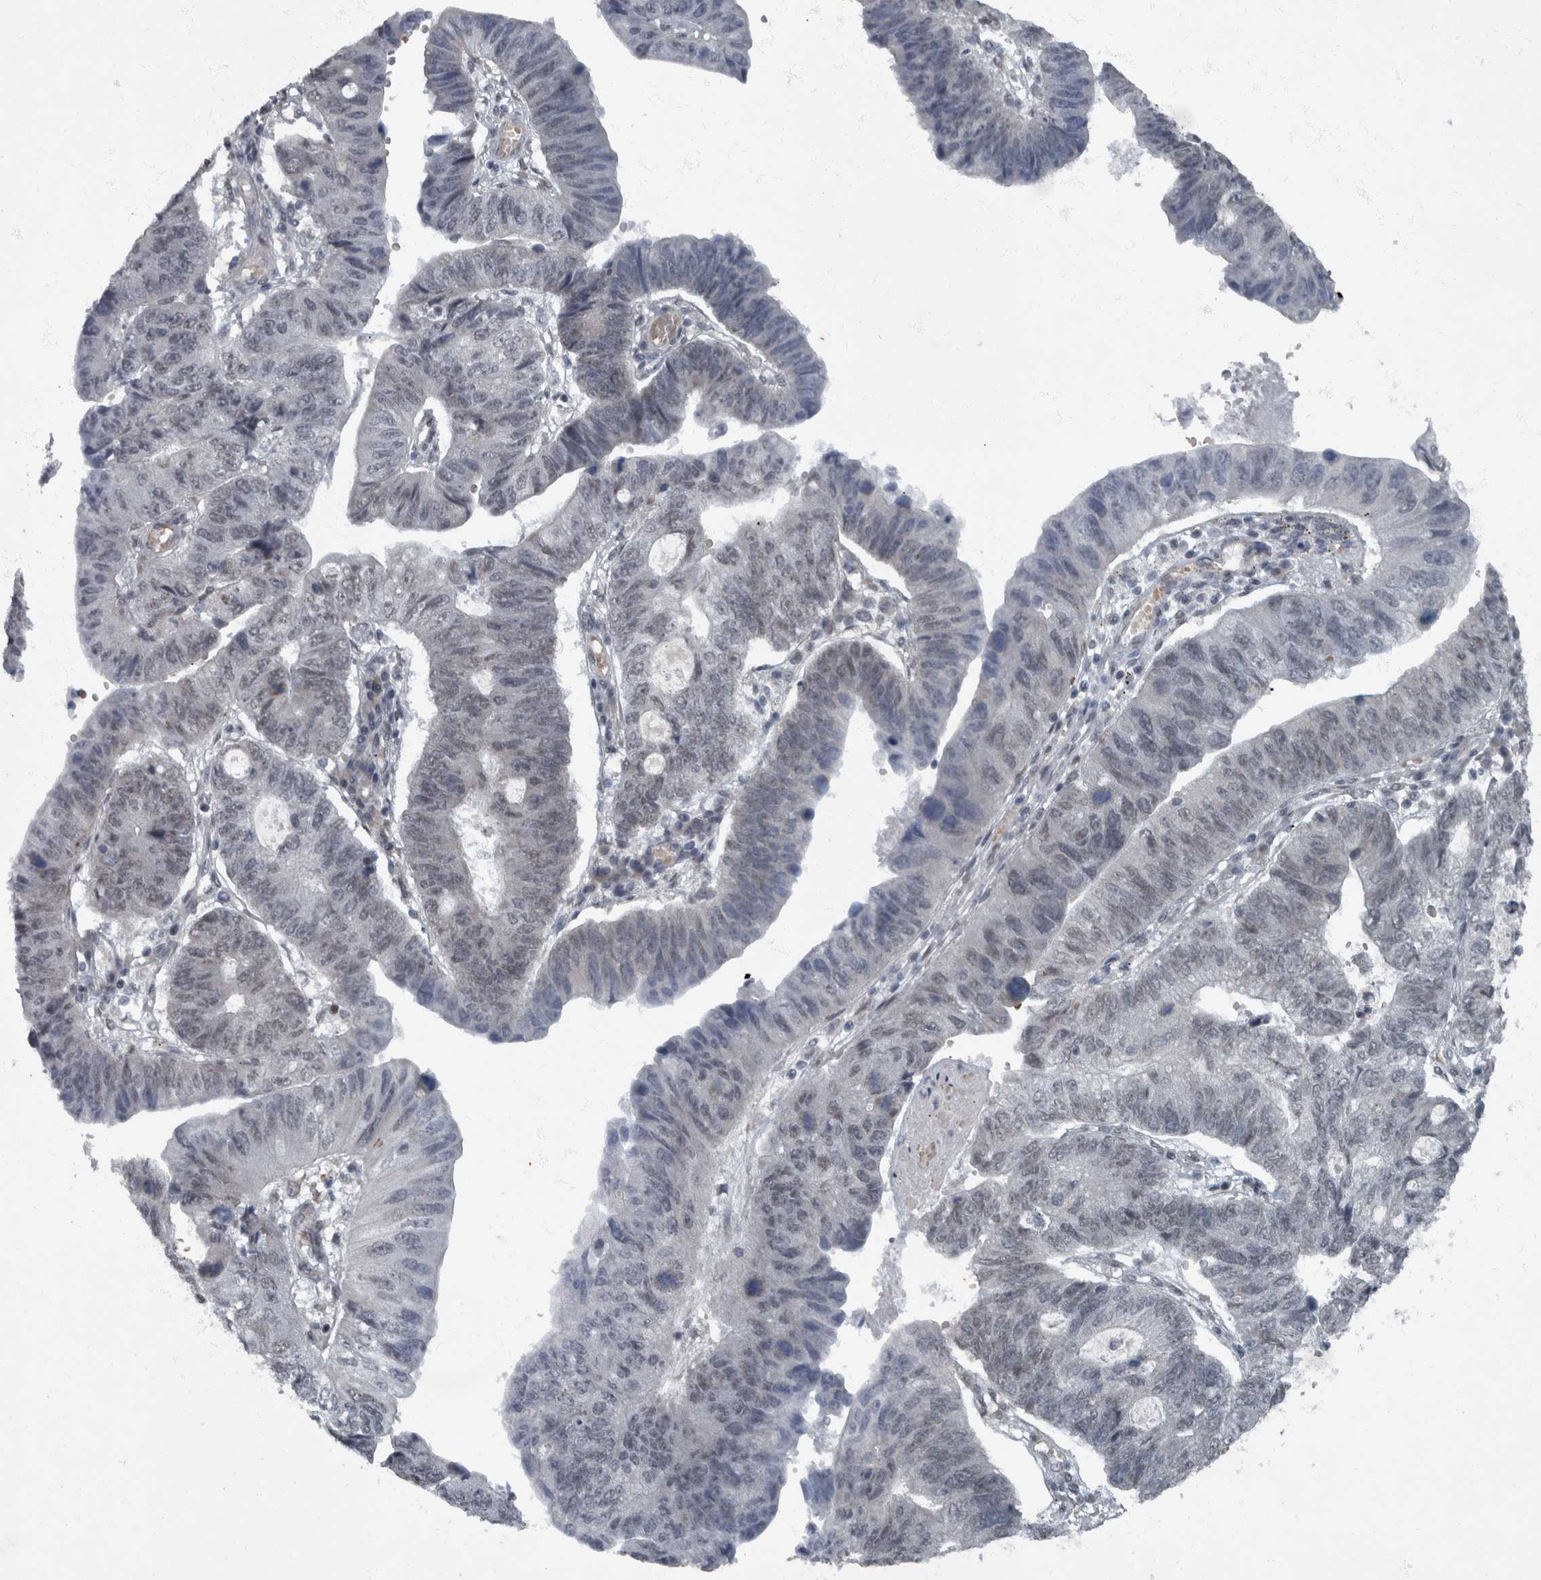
{"staining": {"intensity": "weak", "quantity": "<25%", "location": "nuclear"}, "tissue": "stomach cancer", "cell_type": "Tumor cells", "image_type": "cancer", "snomed": [{"axis": "morphology", "description": "Adenocarcinoma, NOS"}, {"axis": "topography", "description": "Stomach"}], "caption": "Immunohistochemical staining of human stomach cancer shows no significant staining in tumor cells. (Stains: DAB (3,3'-diaminobenzidine) immunohistochemistry with hematoxylin counter stain, Microscopy: brightfield microscopy at high magnification).", "gene": "WDR33", "patient": {"sex": "male", "age": 59}}